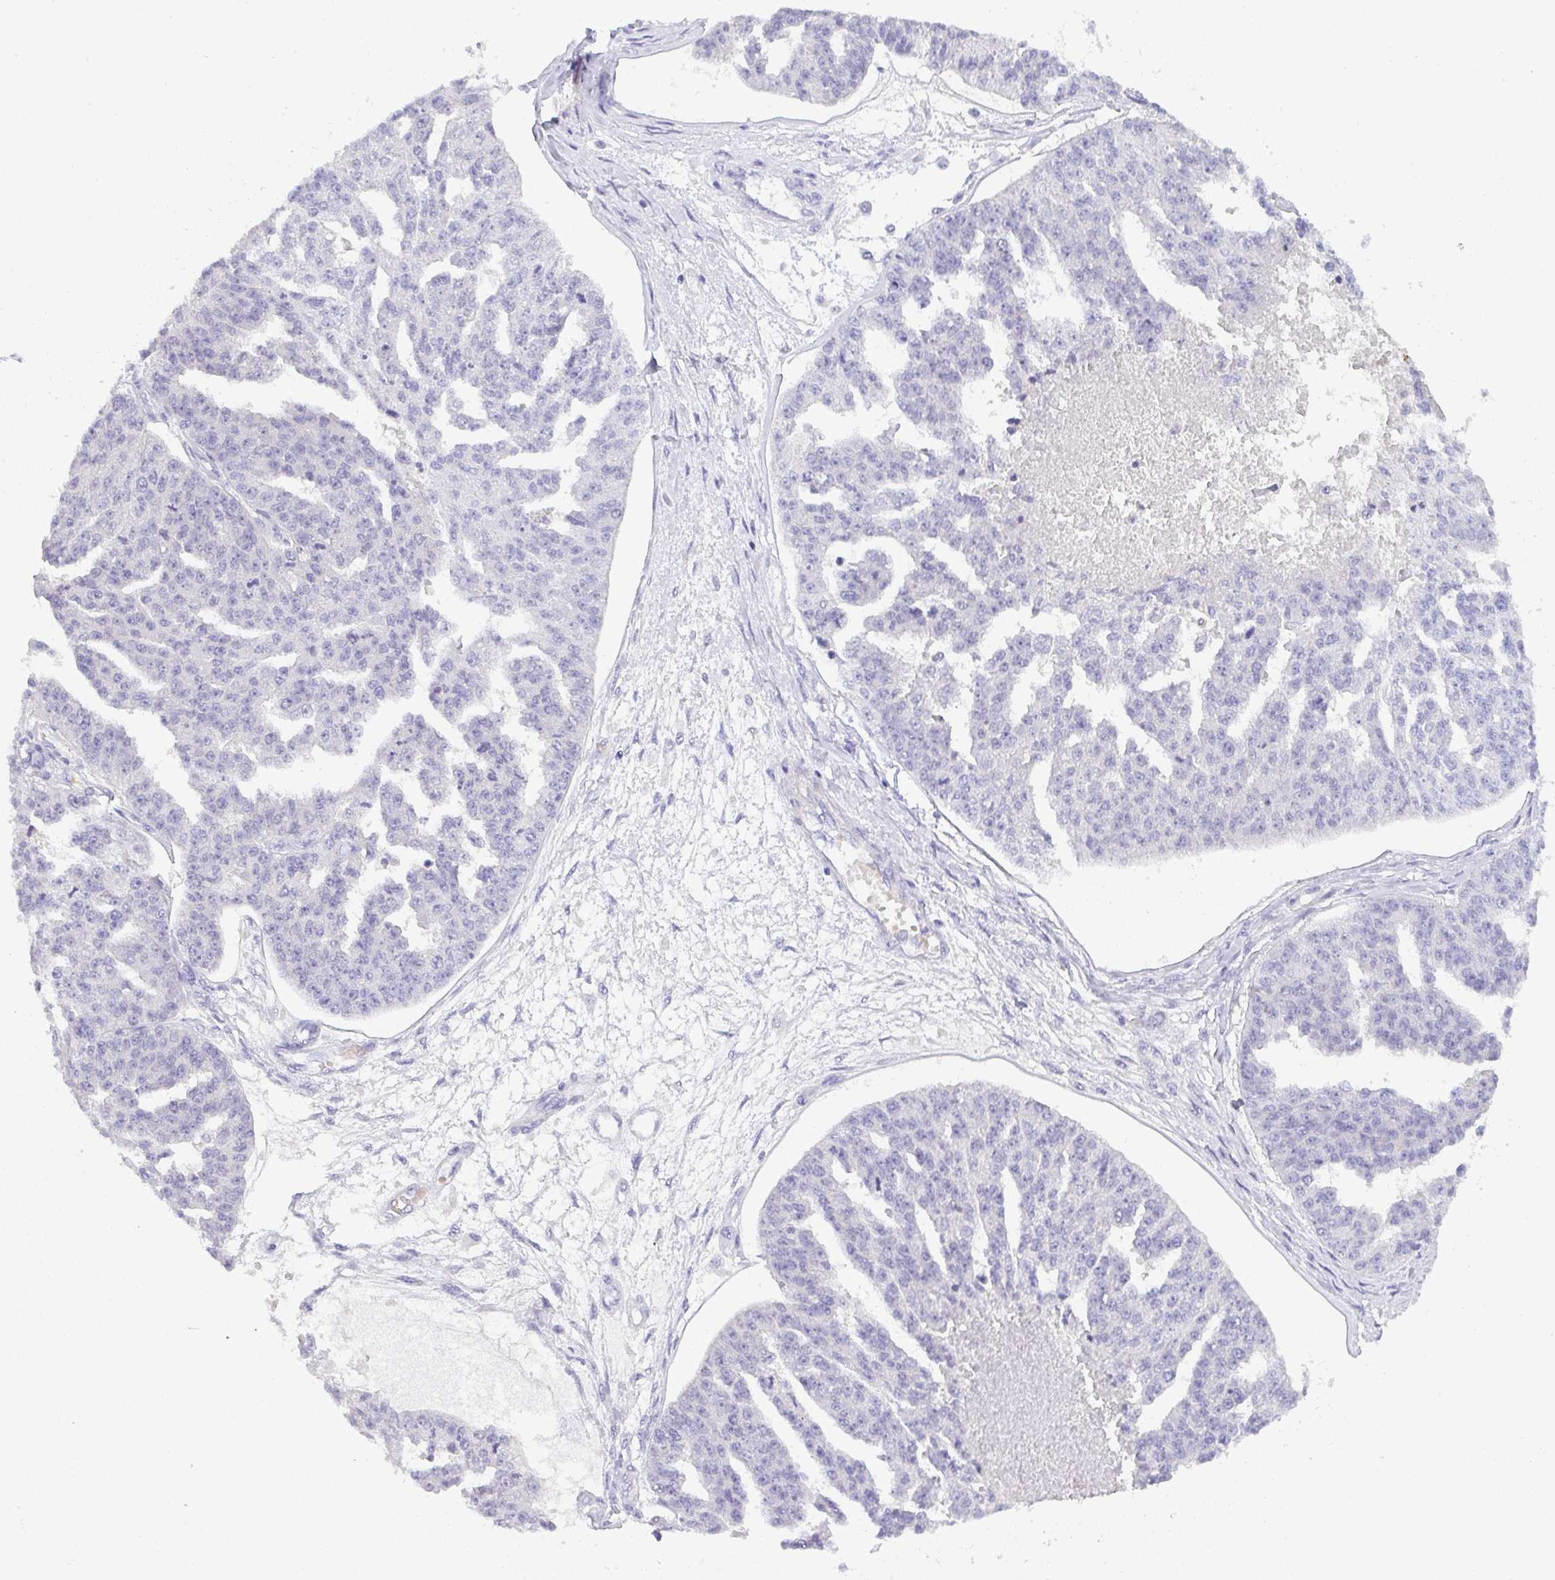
{"staining": {"intensity": "negative", "quantity": "none", "location": "none"}, "tissue": "ovarian cancer", "cell_type": "Tumor cells", "image_type": "cancer", "snomed": [{"axis": "morphology", "description": "Cystadenocarcinoma, serous, NOS"}, {"axis": "topography", "description": "Ovary"}], "caption": "IHC micrograph of neoplastic tissue: serous cystadenocarcinoma (ovarian) stained with DAB displays no significant protein positivity in tumor cells.", "gene": "CACNA1S", "patient": {"sex": "female", "age": 58}}